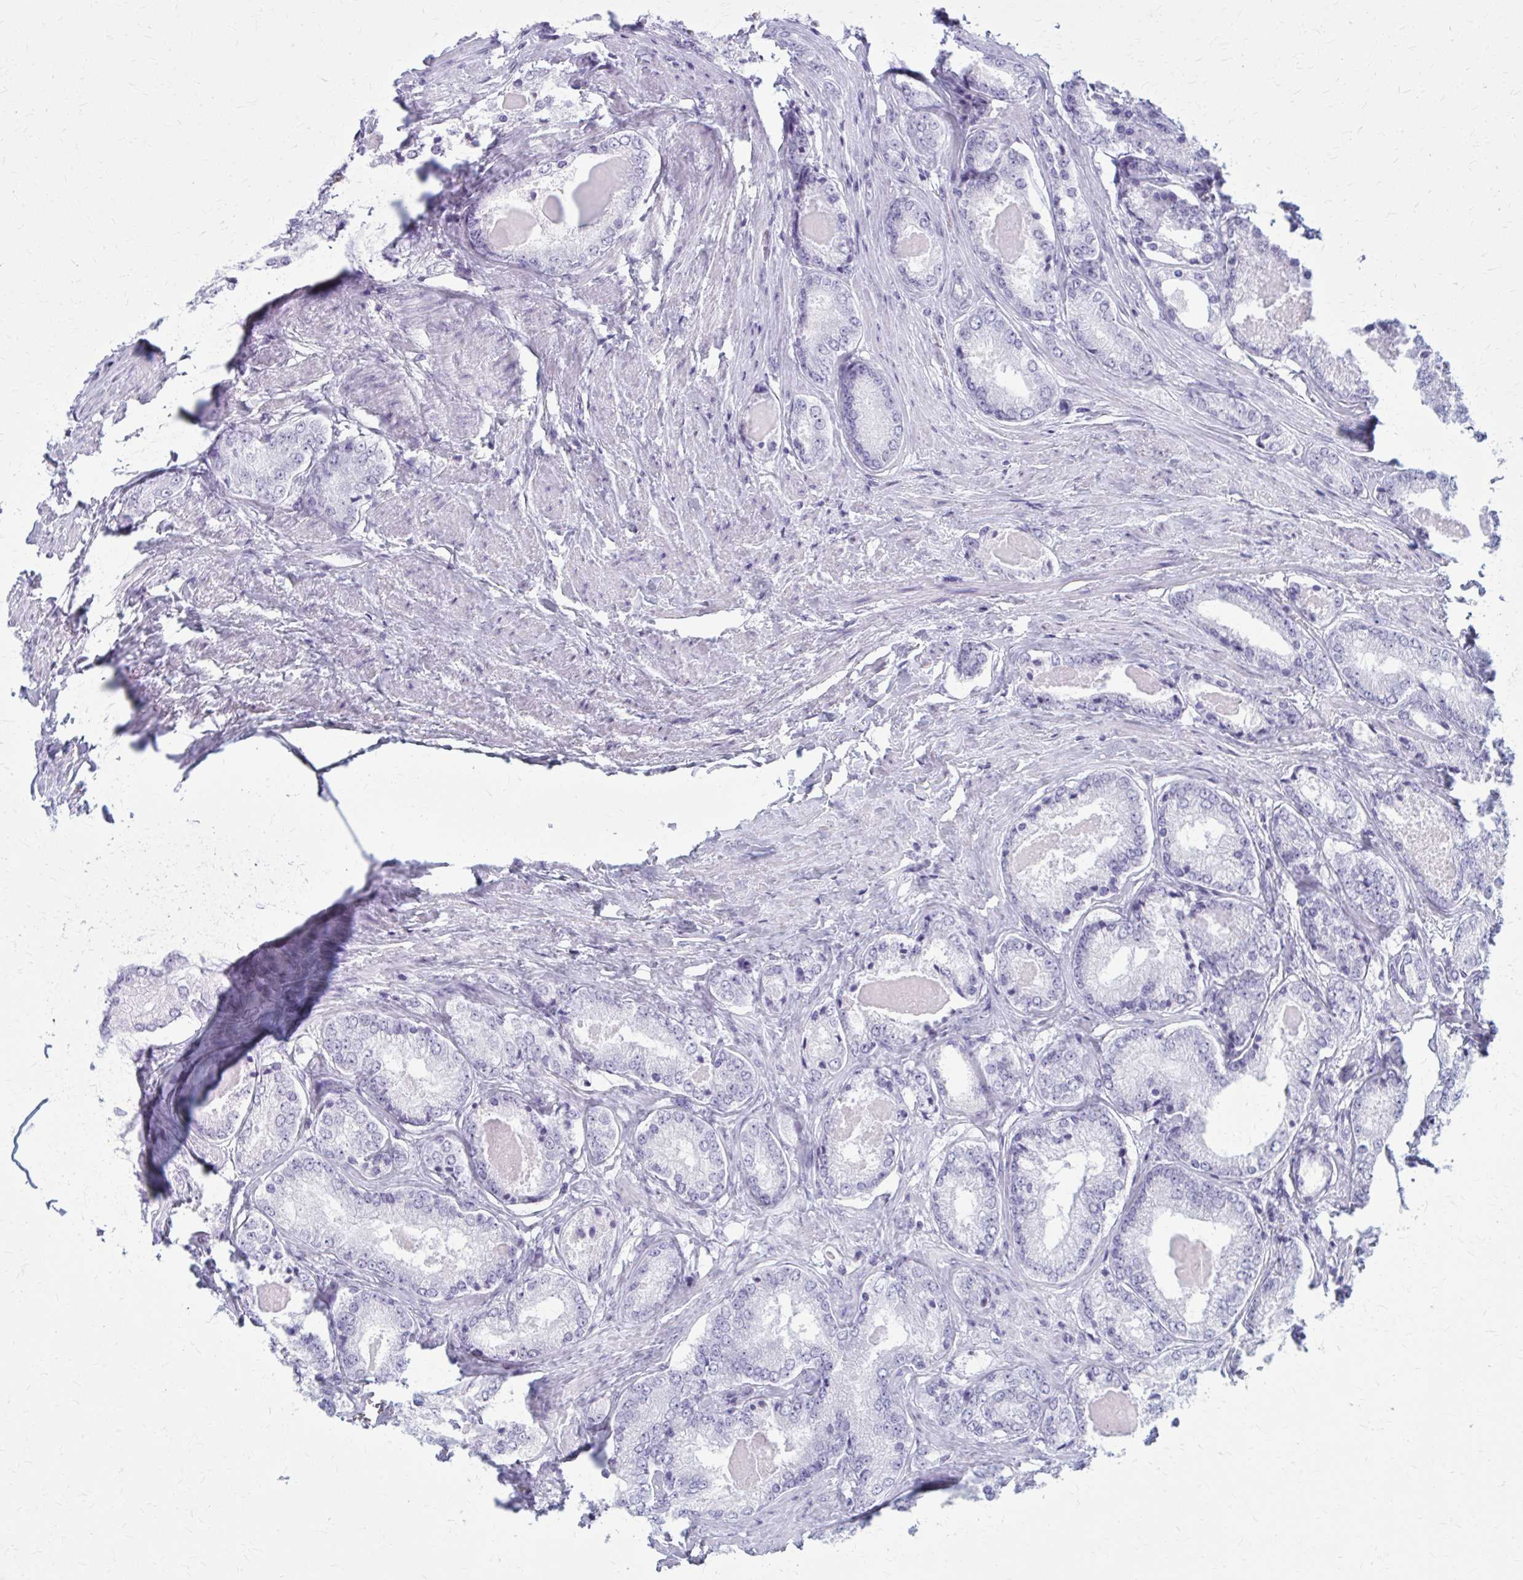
{"staining": {"intensity": "negative", "quantity": "none", "location": "none"}, "tissue": "prostate cancer", "cell_type": "Tumor cells", "image_type": "cancer", "snomed": [{"axis": "morphology", "description": "Adenocarcinoma, NOS"}, {"axis": "morphology", "description": "Adenocarcinoma, Low grade"}, {"axis": "topography", "description": "Prostate"}], "caption": "High power microscopy photomicrograph of an immunohistochemistry histopathology image of prostate cancer (low-grade adenocarcinoma), revealing no significant positivity in tumor cells.", "gene": "ZDHHC7", "patient": {"sex": "male", "age": 68}}